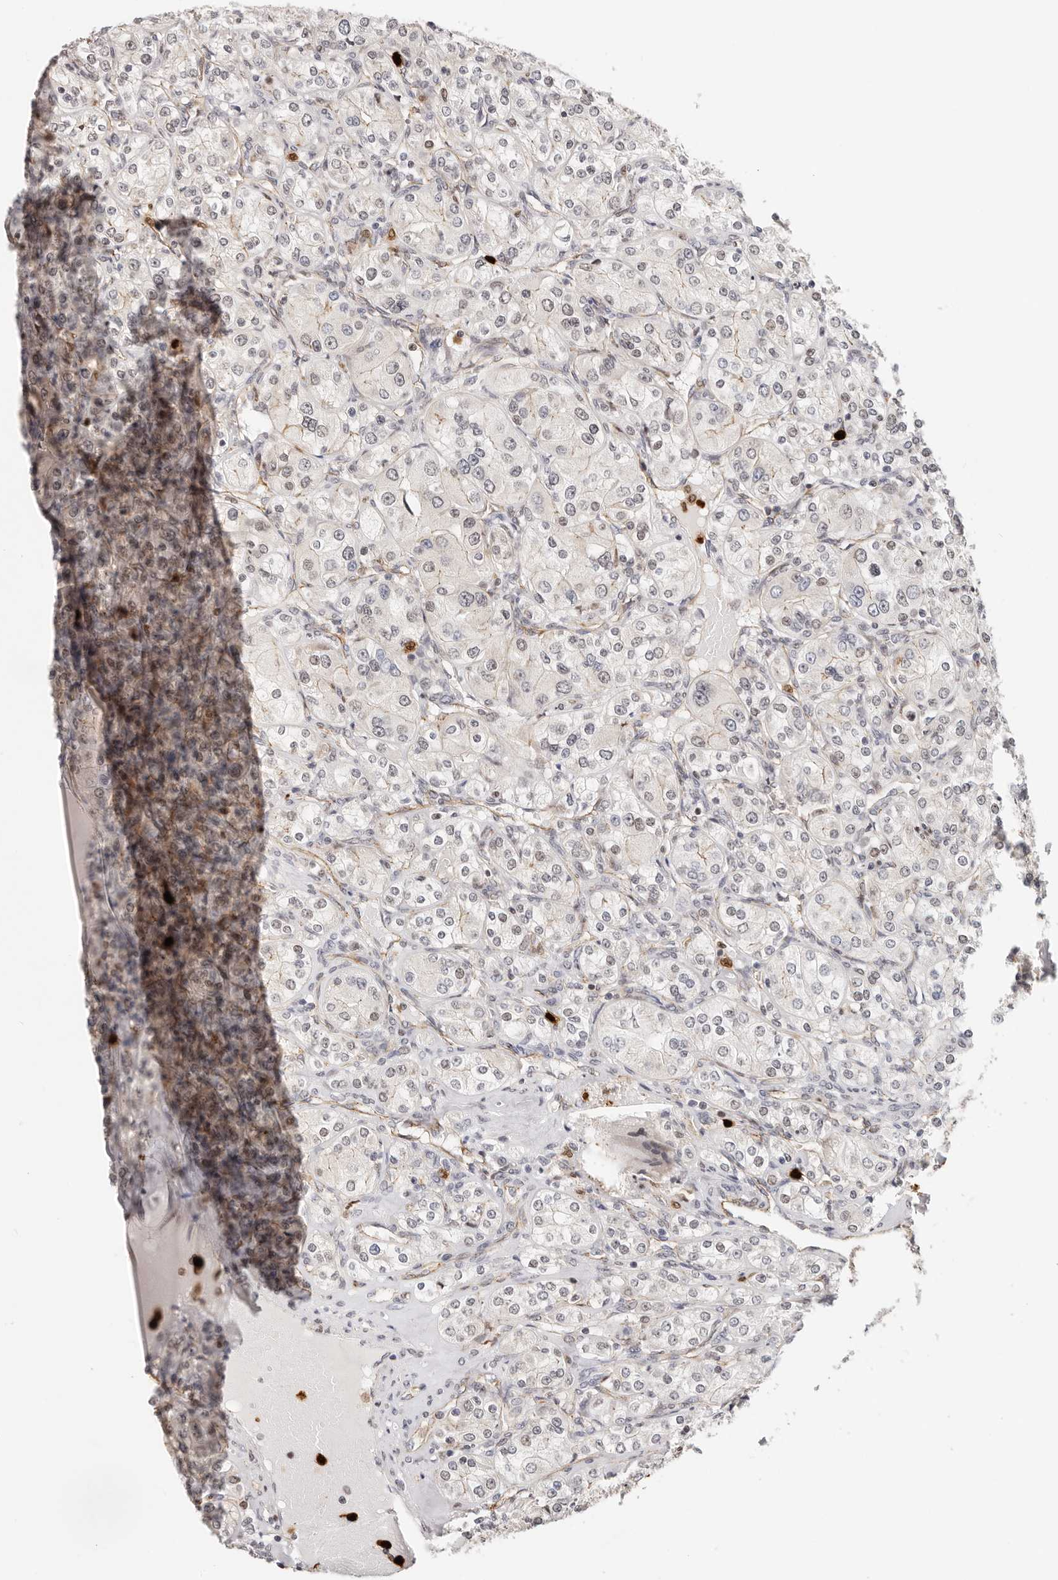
{"staining": {"intensity": "negative", "quantity": "none", "location": "none"}, "tissue": "renal cancer", "cell_type": "Tumor cells", "image_type": "cancer", "snomed": [{"axis": "morphology", "description": "Adenocarcinoma, NOS"}, {"axis": "topography", "description": "Kidney"}], "caption": "Tumor cells show no significant positivity in renal cancer. (Brightfield microscopy of DAB (3,3'-diaminobenzidine) immunohistochemistry (IHC) at high magnification).", "gene": "AFDN", "patient": {"sex": "male", "age": 77}}